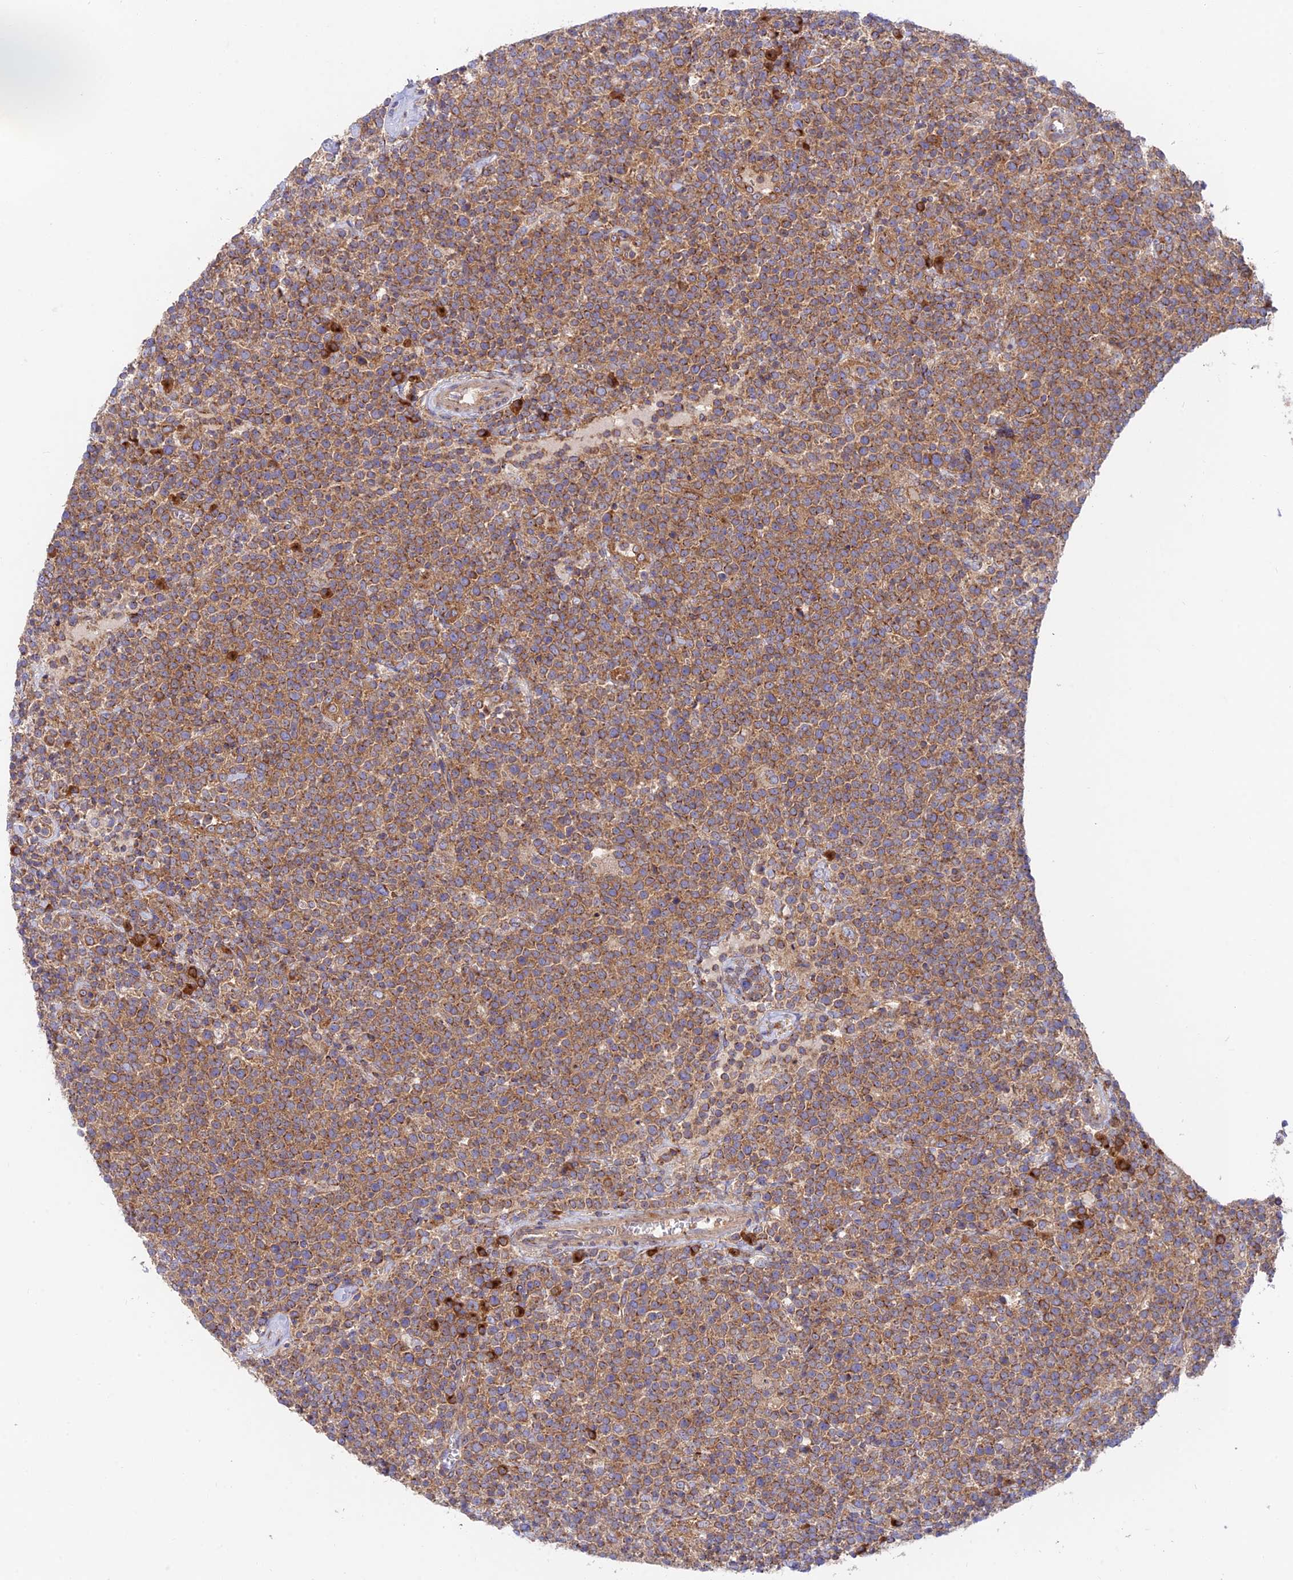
{"staining": {"intensity": "moderate", "quantity": ">75%", "location": "cytoplasmic/membranous"}, "tissue": "lymphoma", "cell_type": "Tumor cells", "image_type": "cancer", "snomed": [{"axis": "morphology", "description": "Malignant lymphoma, non-Hodgkin's type, High grade"}, {"axis": "topography", "description": "Lymph node"}], "caption": "A medium amount of moderate cytoplasmic/membranous positivity is identified in approximately >75% of tumor cells in lymphoma tissue.", "gene": "GOLGA3", "patient": {"sex": "male", "age": 61}}